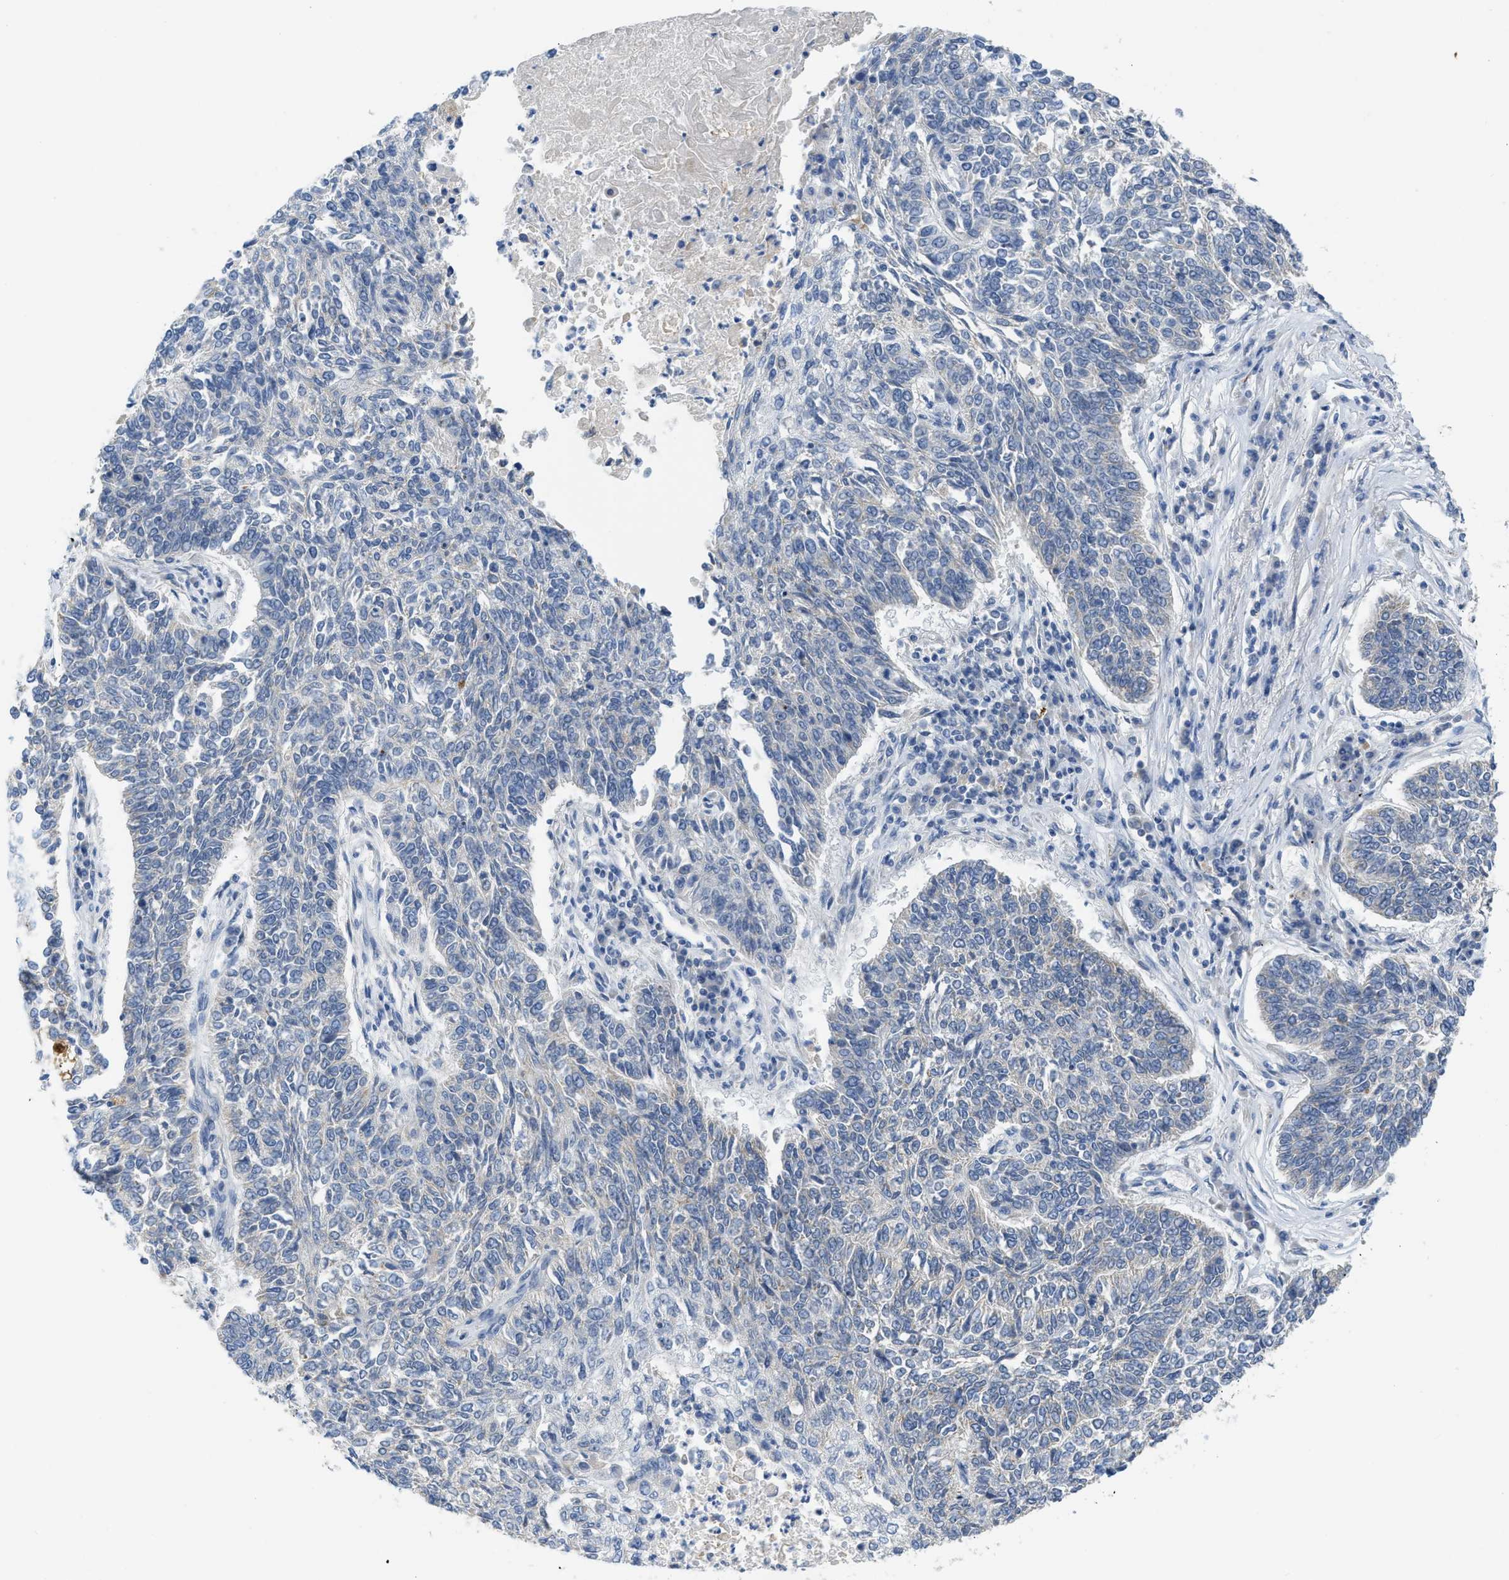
{"staining": {"intensity": "negative", "quantity": "none", "location": "none"}, "tissue": "lung cancer", "cell_type": "Tumor cells", "image_type": "cancer", "snomed": [{"axis": "morphology", "description": "Normal tissue, NOS"}, {"axis": "morphology", "description": "Squamous cell carcinoma, NOS"}, {"axis": "topography", "description": "Cartilage tissue"}, {"axis": "topography", "description": "Bronchus"}, {"axis": "topography", "description": "Lung"}], "caption": "A photomicrograph of lung cancer stained for a protein demonstrates no brown staining in tumor cells.", "gene": "GATD3", "patient": {"sex": "female", "age": 49}}